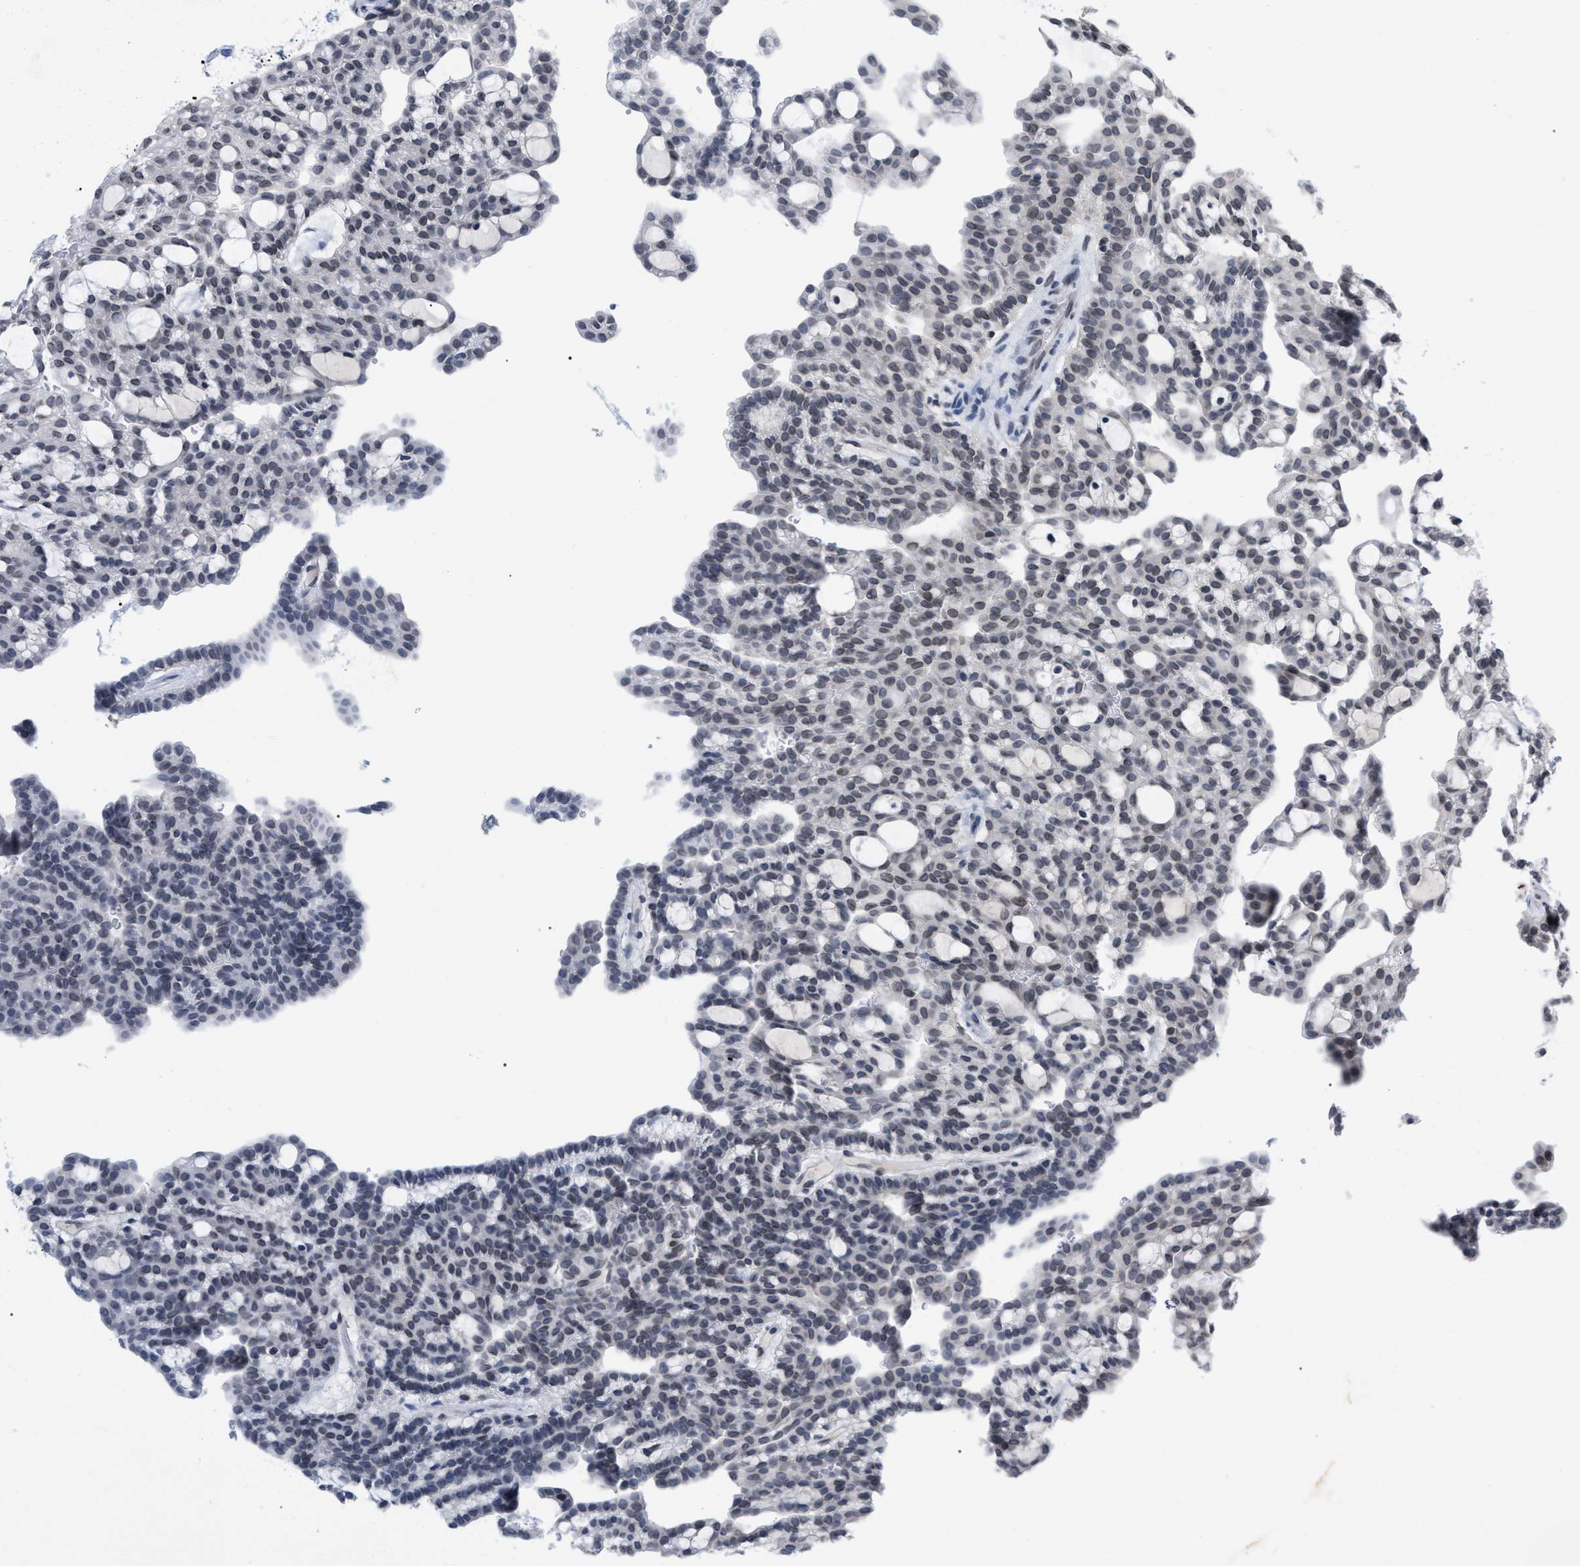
{"staining": {"intensity": "negative", "quantity": "none", "location": "none"}, "tissue": "renal cancer", "cell_type": "Tumor cells", "image_type": "cancer", "snomed": [{"axis": "morphology", "description": "Adenocarcinoma, NOS"}, {"axis": "topography", "description": "Kidney"}], "caption": "IHC of human renal cancer demonstrates no positivity in tumor cells.", "gene": "TPR", "patient": {"sex": "male", "age": 63}}